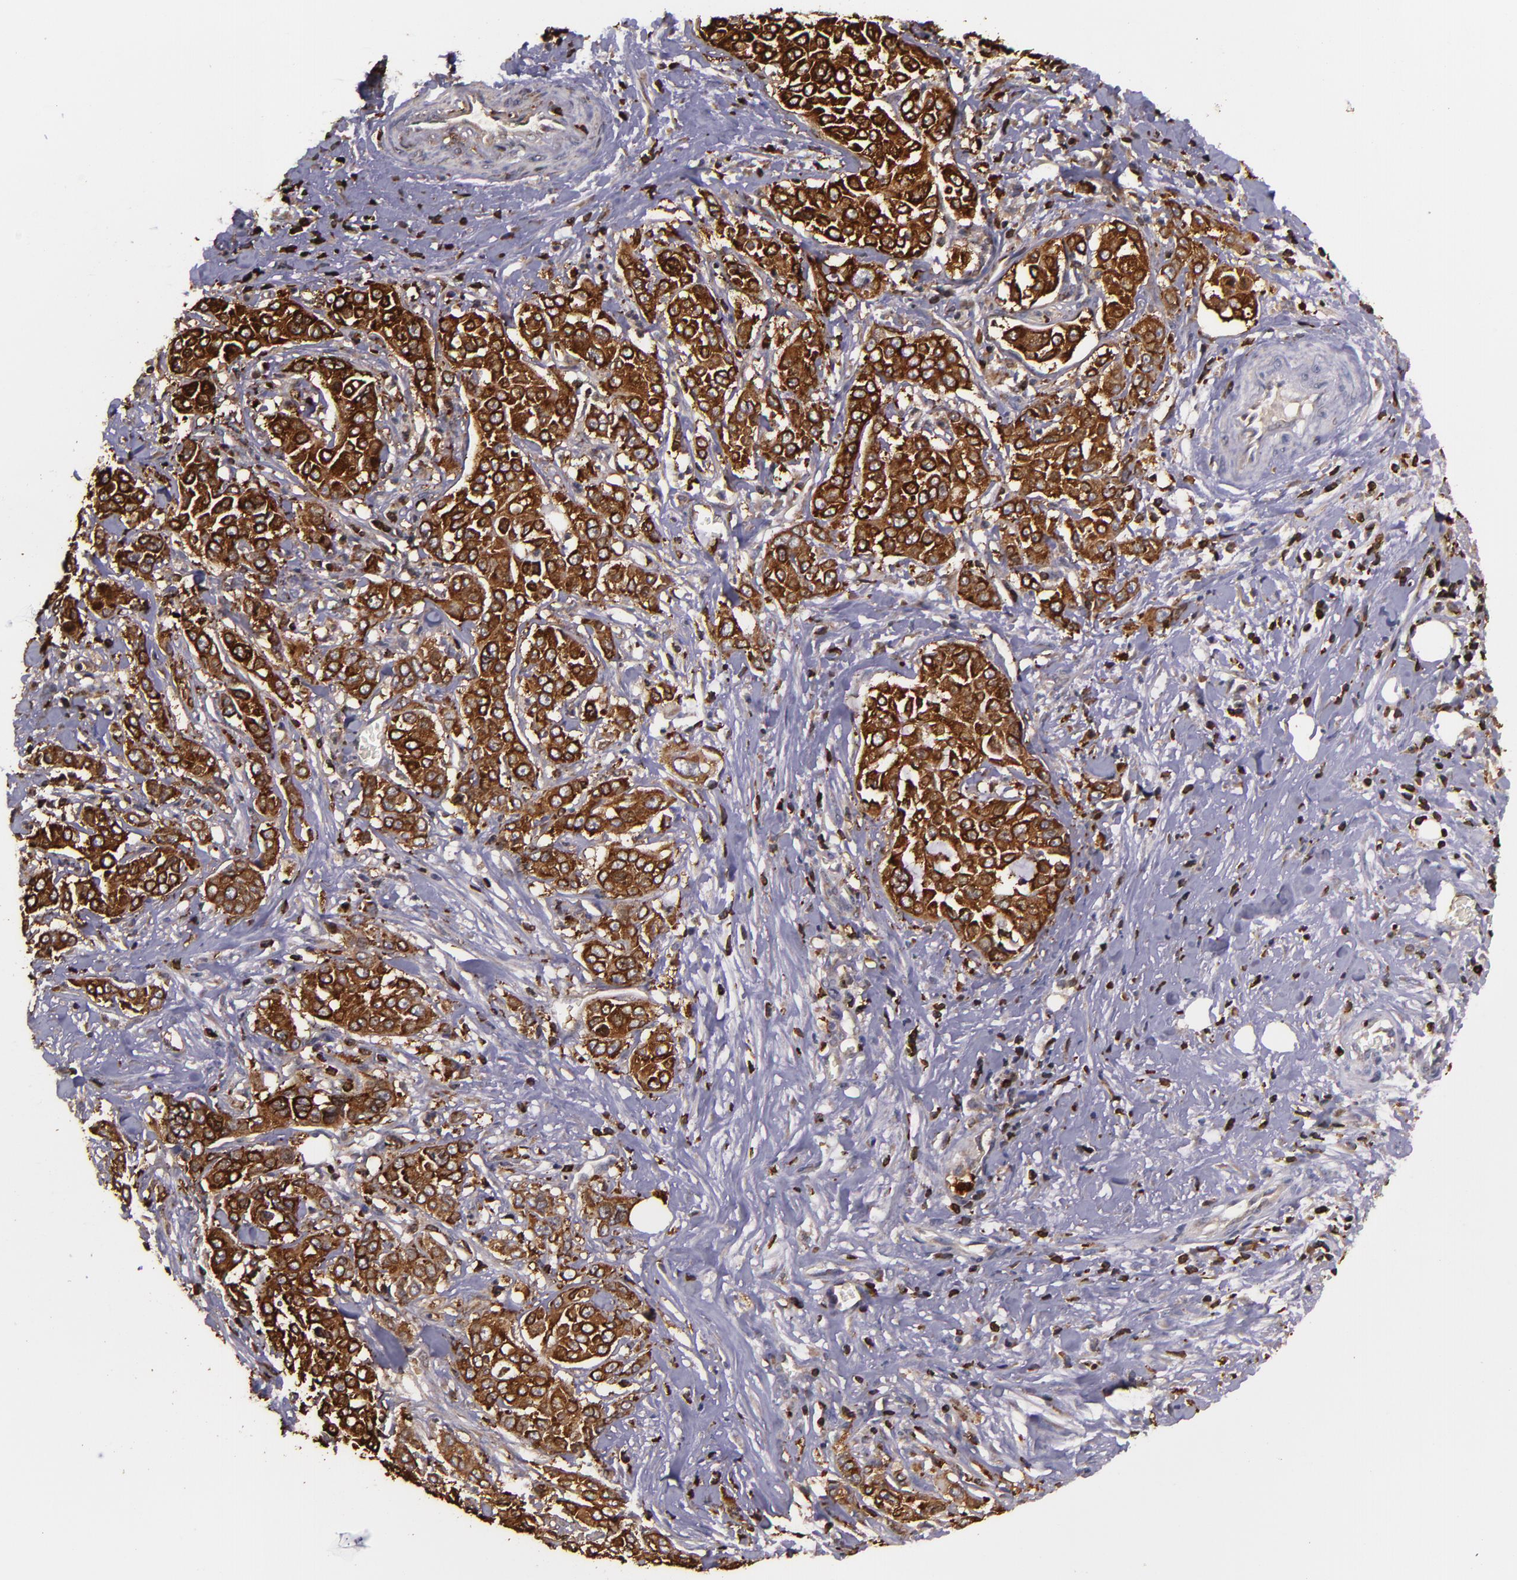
{"staining": {"intensity": "strong", "quantity": ">75%", "location": "cytoplasmic/membranous"}, "tissue": "pancreatic cancer", "cell_type": "Tumor cells", "image_type": "cancer", "snomed": [{"axis": "morphology", "description": "Adenocarcinoma, NOS"}, {"axis": "topography", "description": "Pancreas"}], "caption": "Protein expression analysis of human pancreatic cancer reveals strong cytoplasmic/membranous expression in about >75% of tumor cells.", "gene": "SLC9A3R1", "patient": {"sex": "female", "age": 52}}